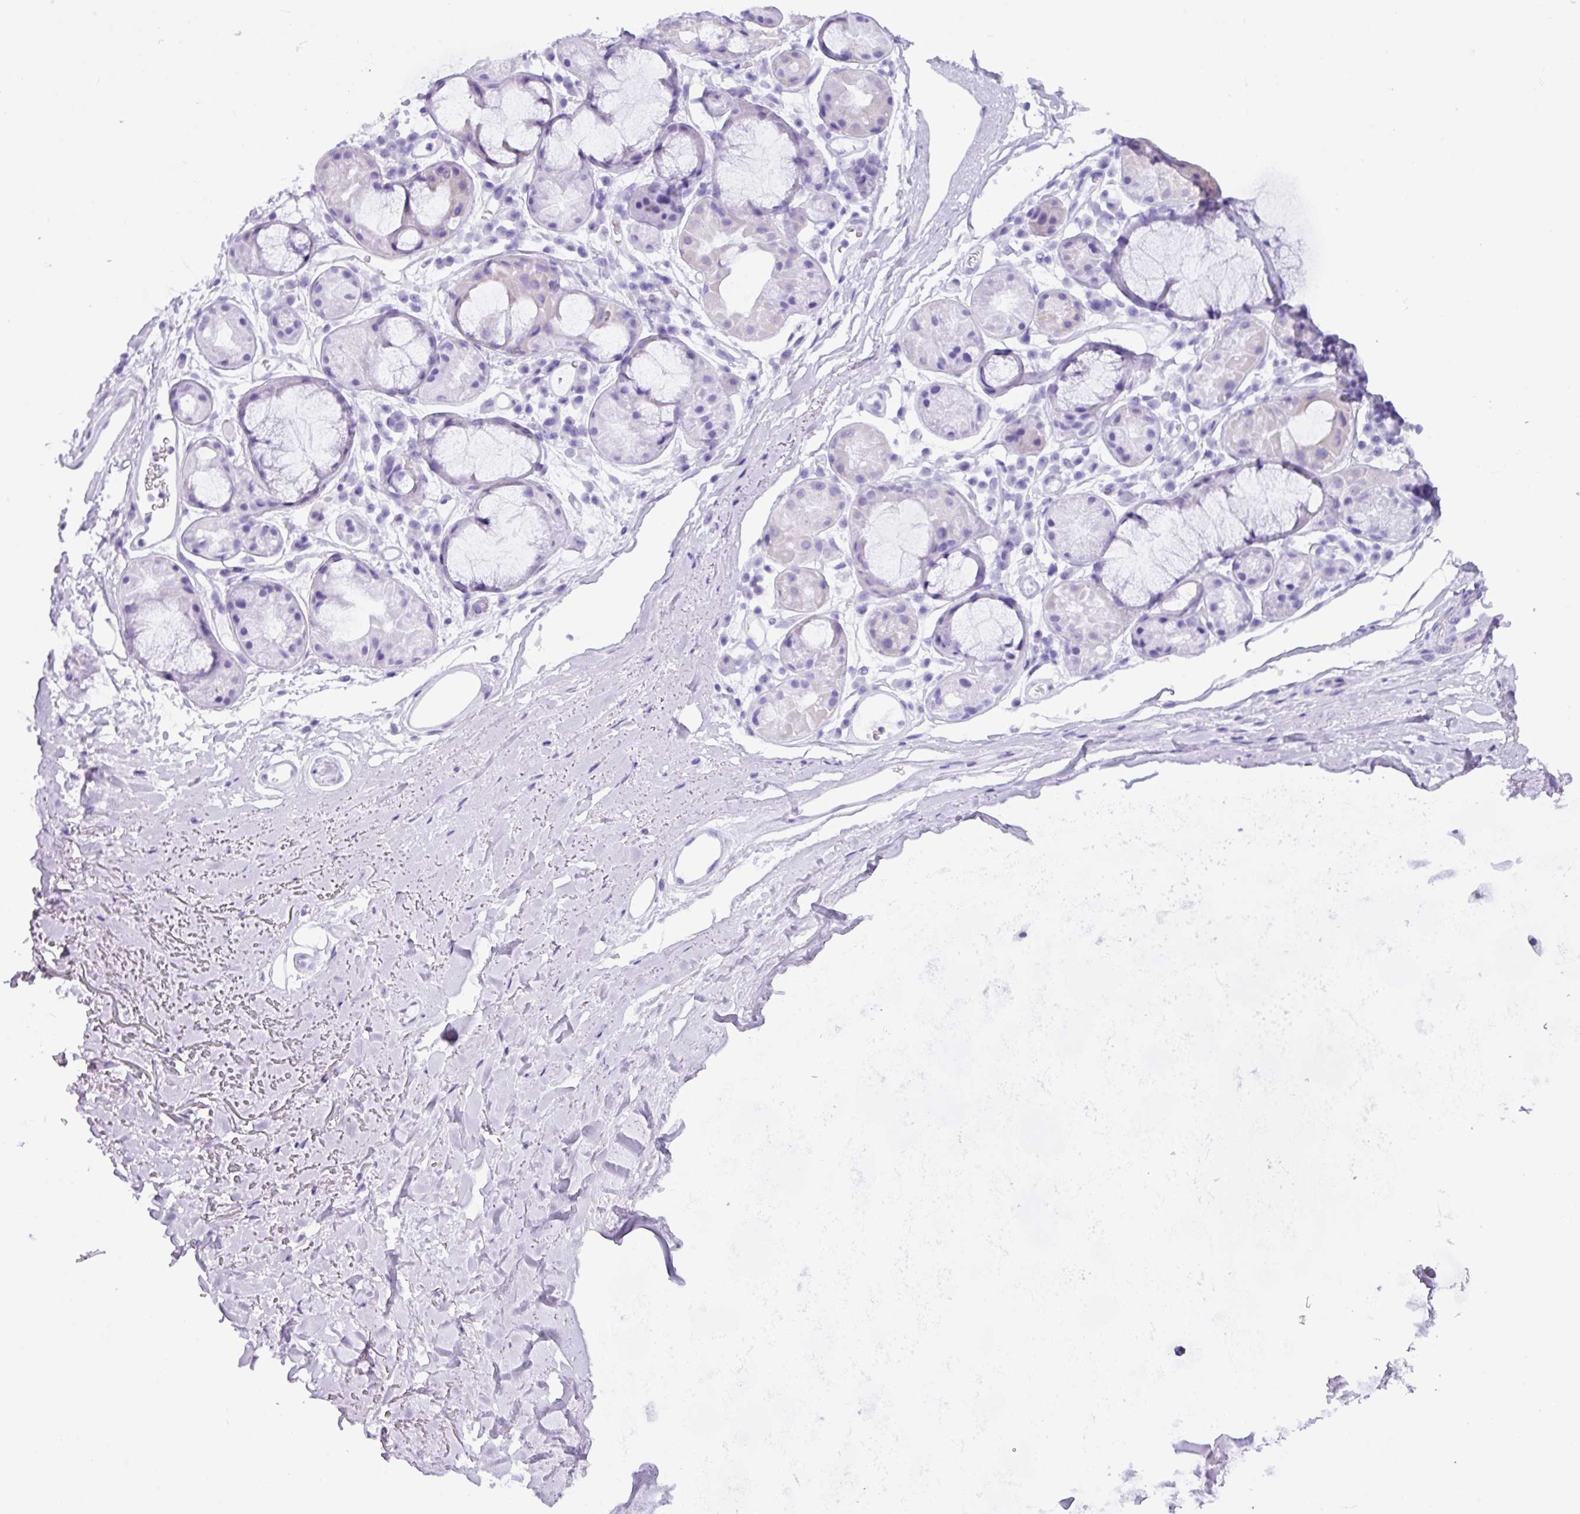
{"staining": {"intensity": "negative", "quantity": "none", "location": "none"}, "tissue": "adipose tissue", "cell_type": "Adipocytes", "image_type": "normal", "snomed": [{"axis": "morphology", "description": "Normal tissue, NOS"}, {"axis": "topography", "description": "Cartilage tissue"}], "caption": "The immunohistochemistry (IHC) image has no significant expression in adipocytes of adipose tissue.", "gene": "NCCRP1", "patient": {"sex": "male", "age": 80}}